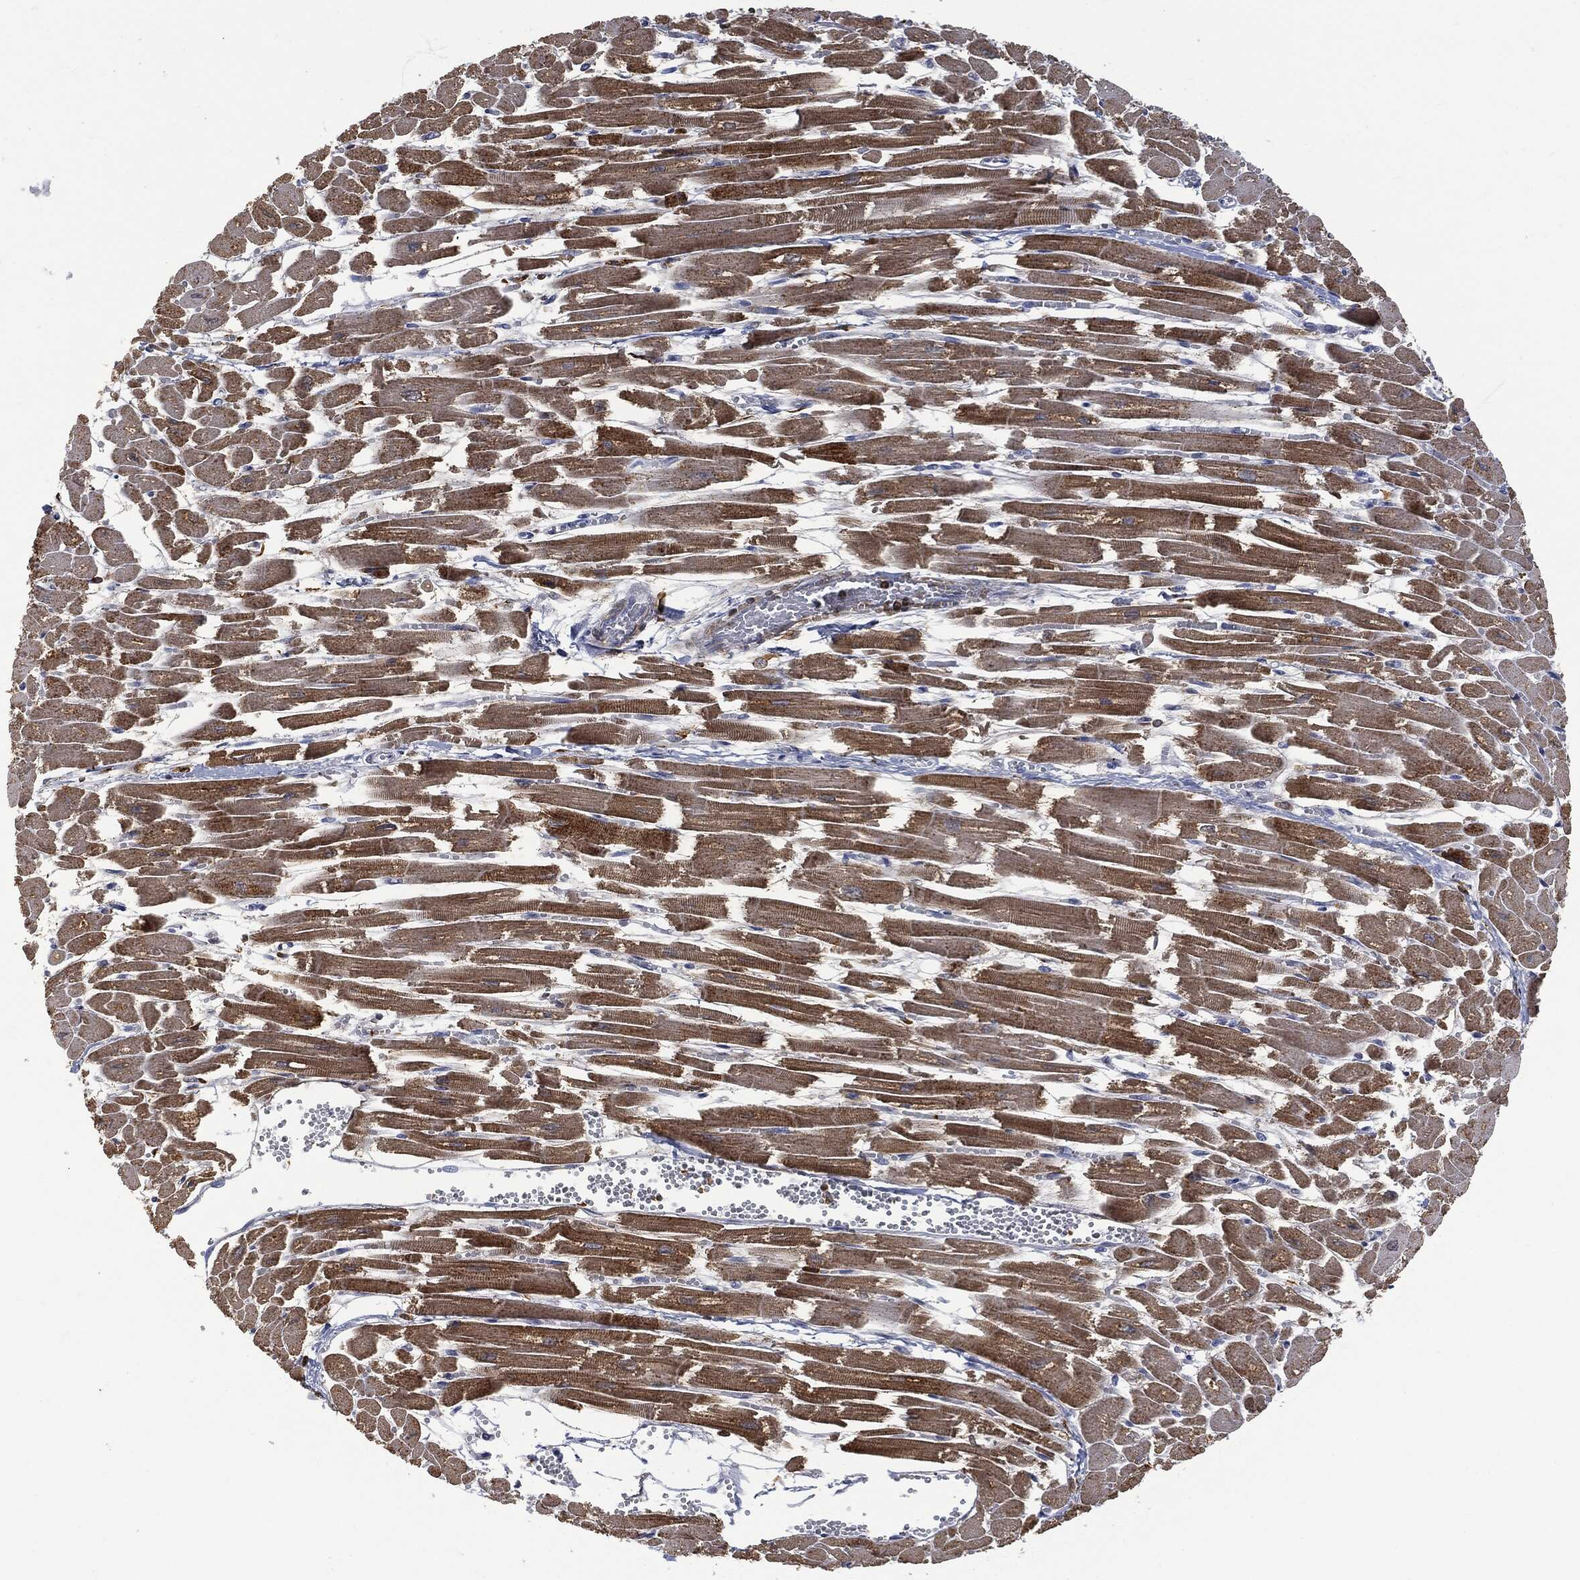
{"staining": {"intensity": "moderate", "quantity": "25%-75%", "location": "cytoplasmic/membranous"}, "tissue": "heart muscle", "cell_type": "Cardiomyocytes", "image_type": "normal", "snomed": [{"axis": "morphology", "description": "Normal tissue, NOS"}, {"axis": "topography", "description": "Heart"}], "caption": "Unremarkable heart muscle reveals moderate cytoplasmic/membranous expression in about 25%-75% of cardiomyocytes.", "gene": "BTK", "patient": {"sex": "female", "age": 52}}